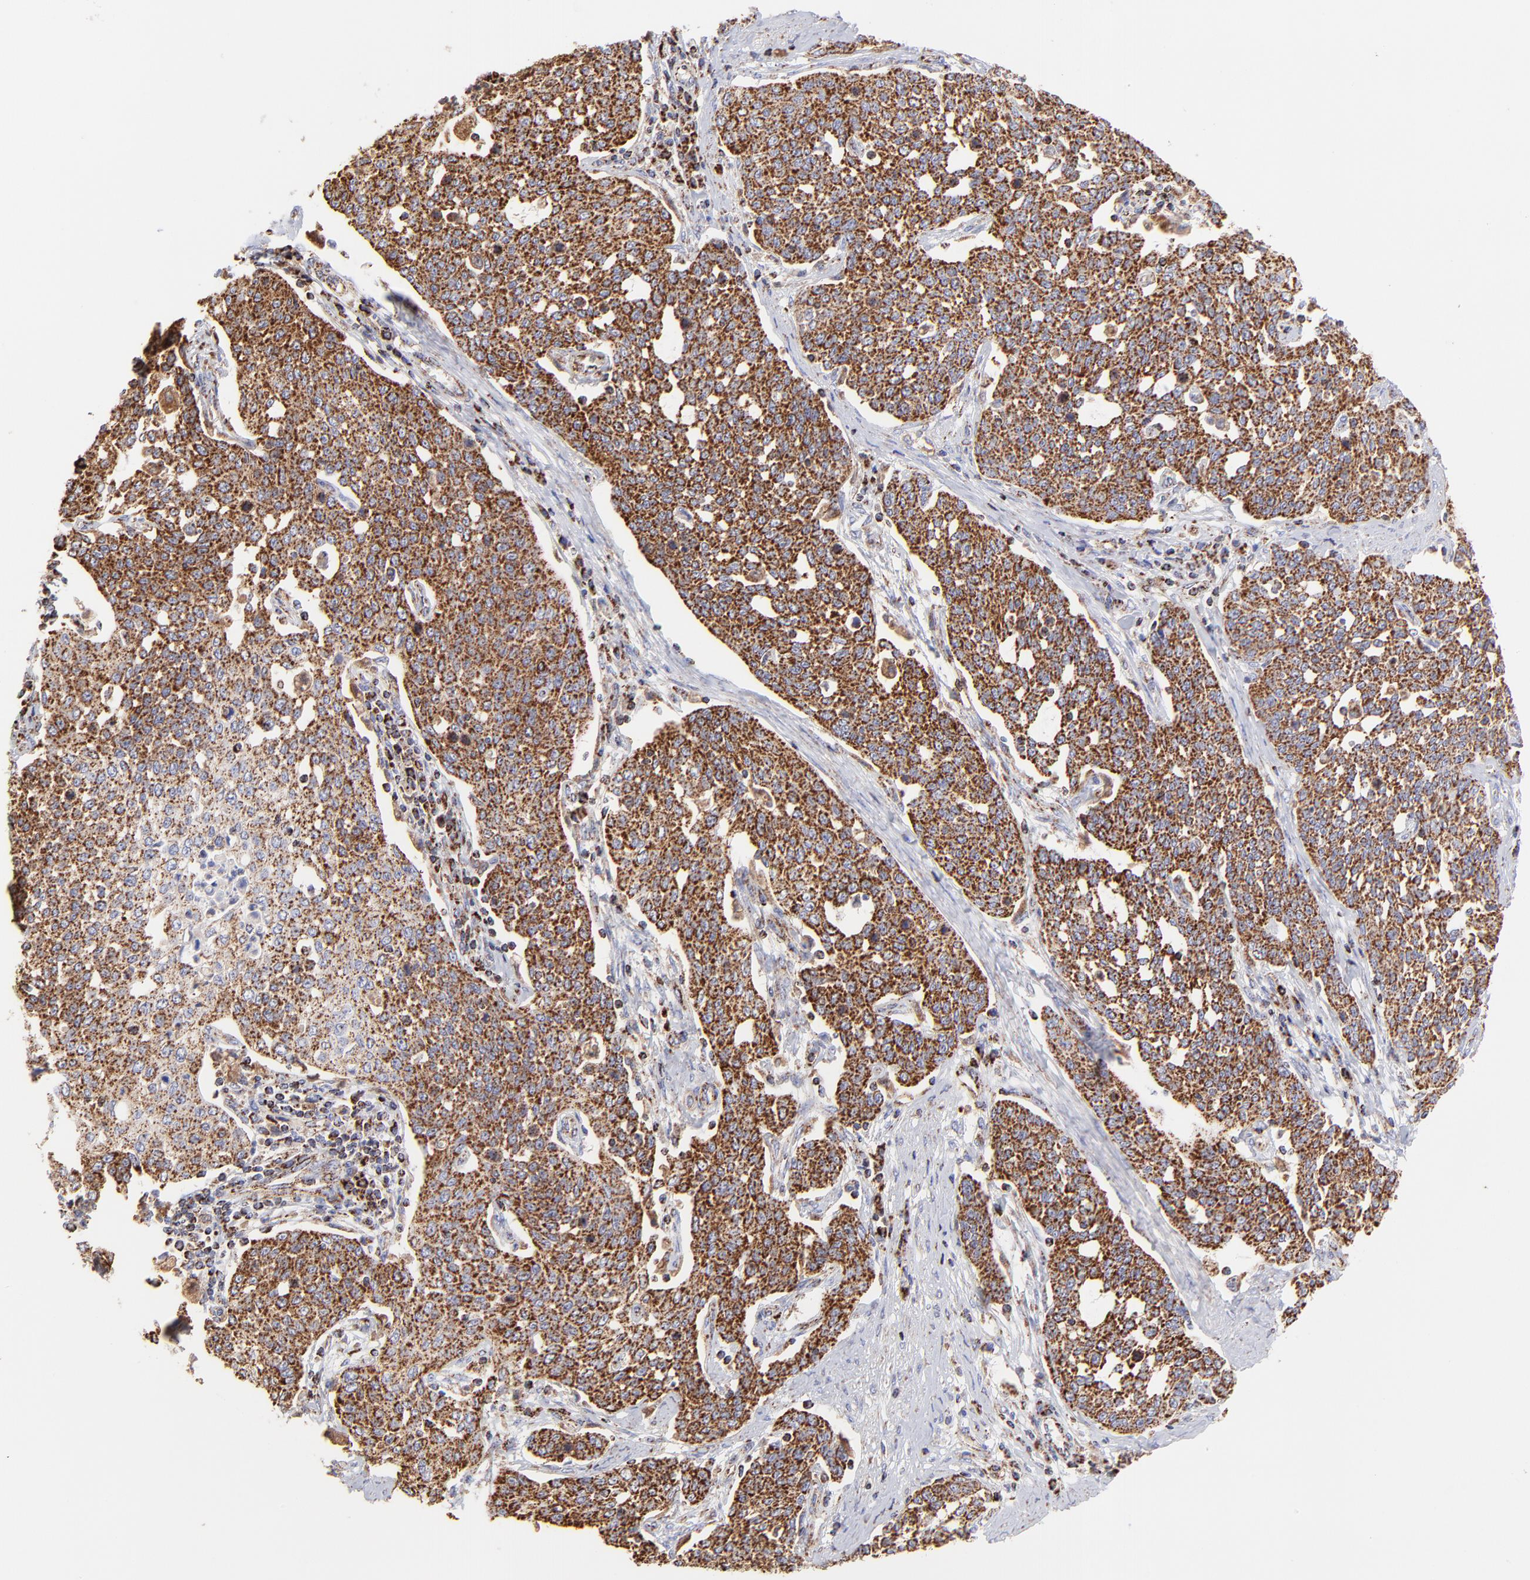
{"staining": {"intensity": "strong", "quantity": ">75%", "location": "cytoplasmic/membranous"}, "tissue": "cervical cancer", "cell_type": "Tumor cells", "image_type": "cancer", "snomed": [{"axis": "morphology", "description": "Squamous cell carcinoma, NOS"}, {"axis": "topography", "description": "Cervix"}], "caption": "DAB immunohistochemical staining of human cervical cancer (squamous cell carcinoma) displays strong cytoplasmic/membranous protein expression in approximately >75% of tumor cells.", "gene": "ECH1", "patient": {"sex": "female", "age": 34}}